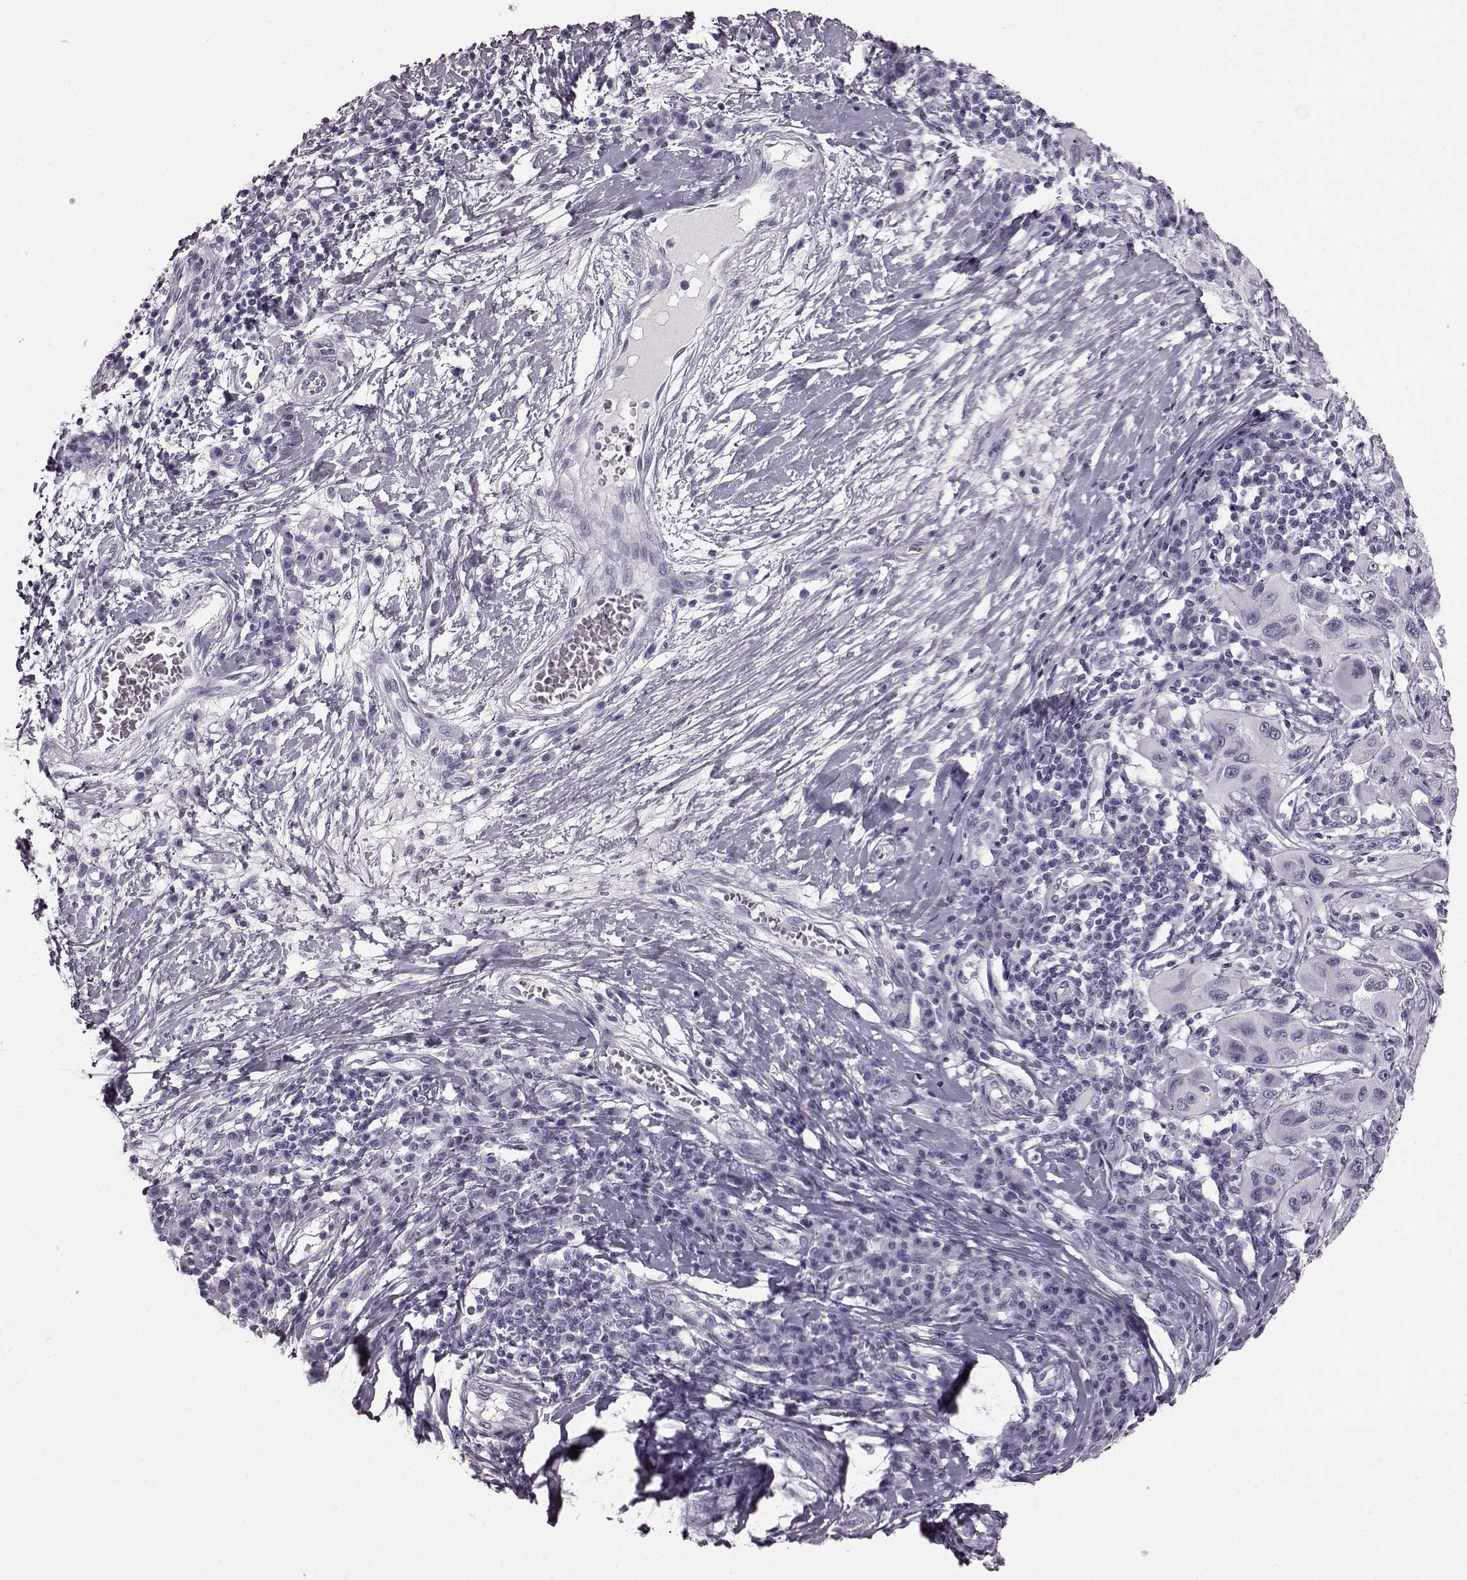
{"staining": {"intensity": "negative", "quantity": "none", "location": "none"}, "tissue": "melanoma", "cell_type": "Tumor cells", "image_type": "cancer", "snomed": [{"axis": "morphology", "description": "Malignant melanoma, NOS"}, {"axis": "topography", "description": "Skin"}], "caption": "Tumor cells show no significant staining in malignant melanoma.", "gene": "TCHHL1", "patient": {"sex": "male", "age": 53}}